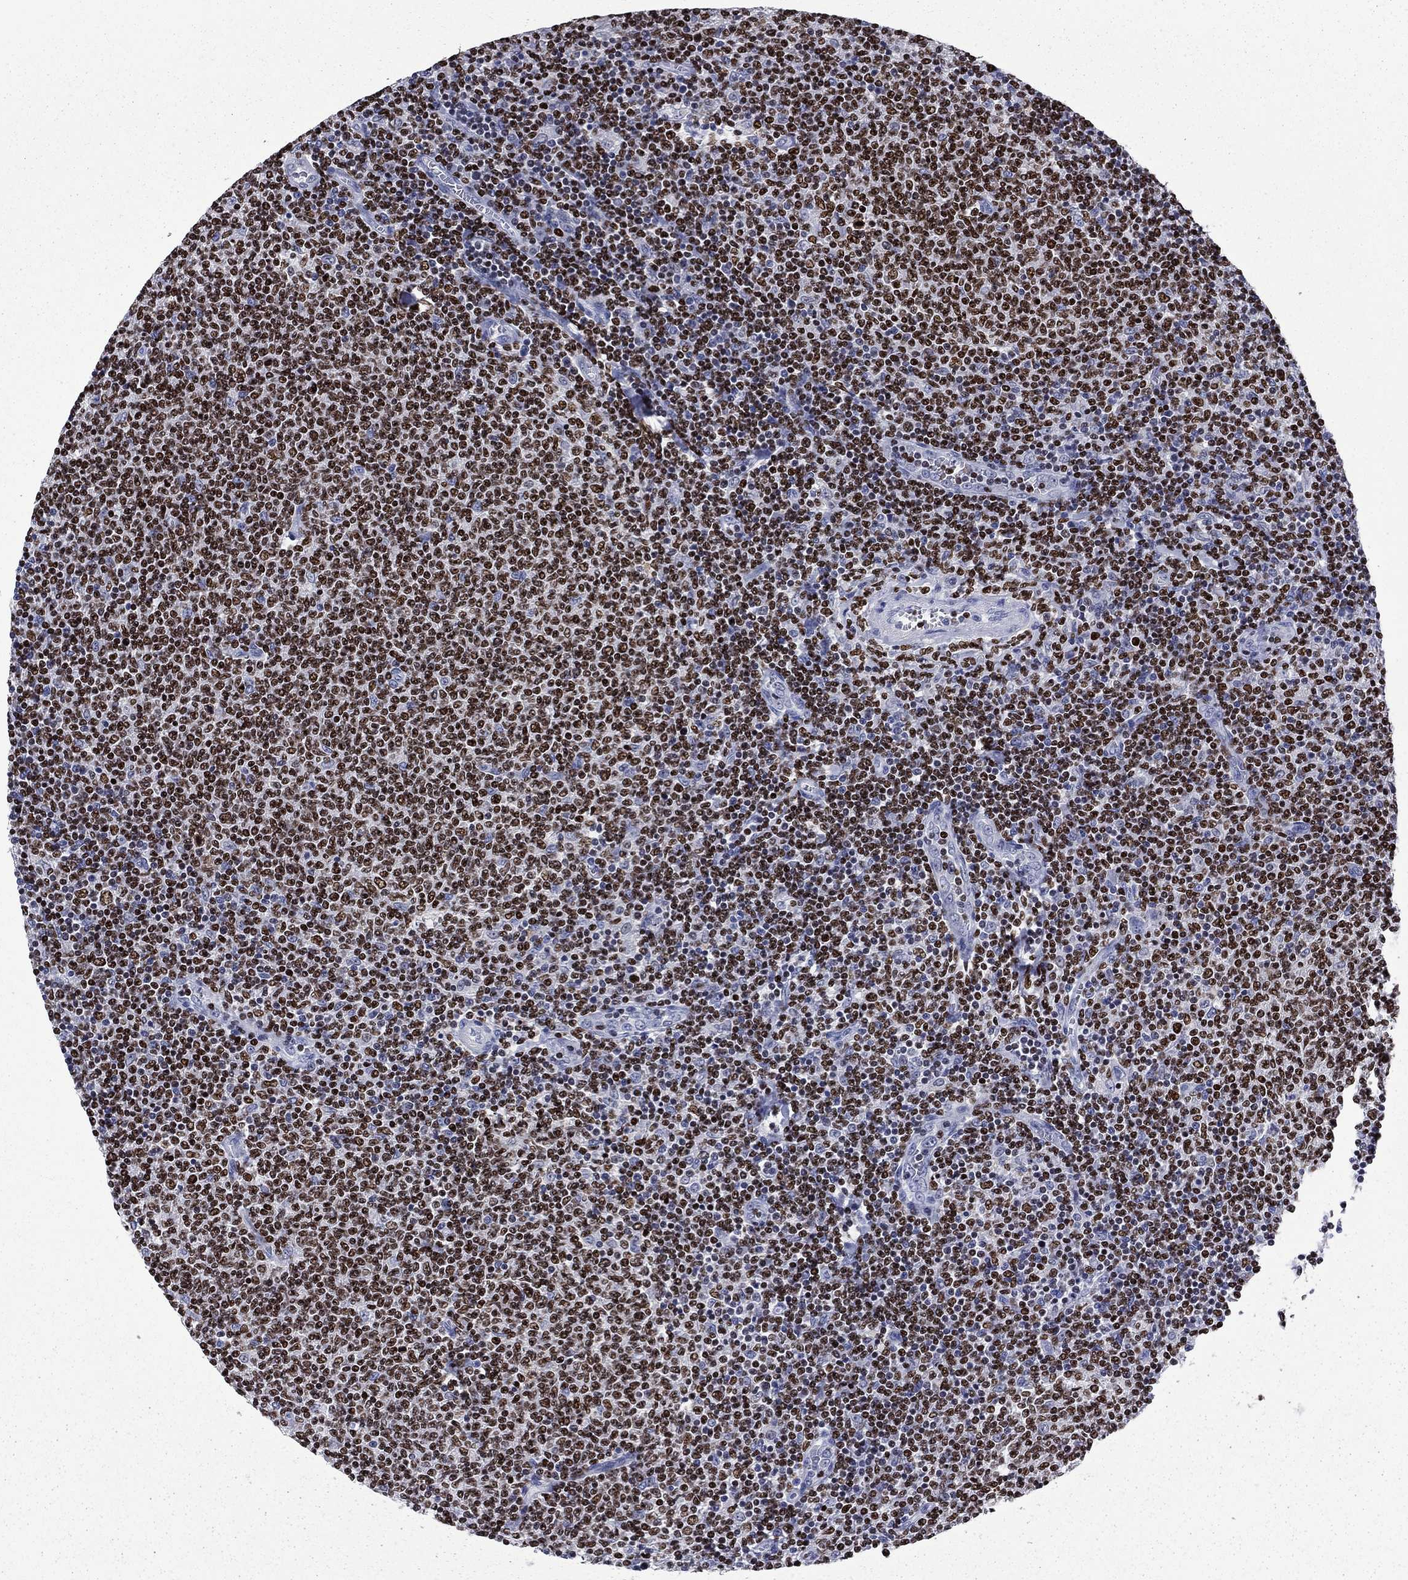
{"staining": {"intensity": "strong", "quantity": ">75%", "location": "nuclear"}, "tissue": "lymphoma", "cell_type": "Tumor cells", "image_type": "cancer", "snomed": [{"axis": "morphology", "description": "Malignant lymphoma, non-Hodgkin's type, Low grade"}, {"axis": "topography", "description": "Lymph node"}], "caption": "About >75% of tumor cells in human lymphoma show strong nuclear protein expression as visualized by brown immunohistochemical staining.", "gene": "IKZF3", "patient": {"sex": "male", "age": 52}}